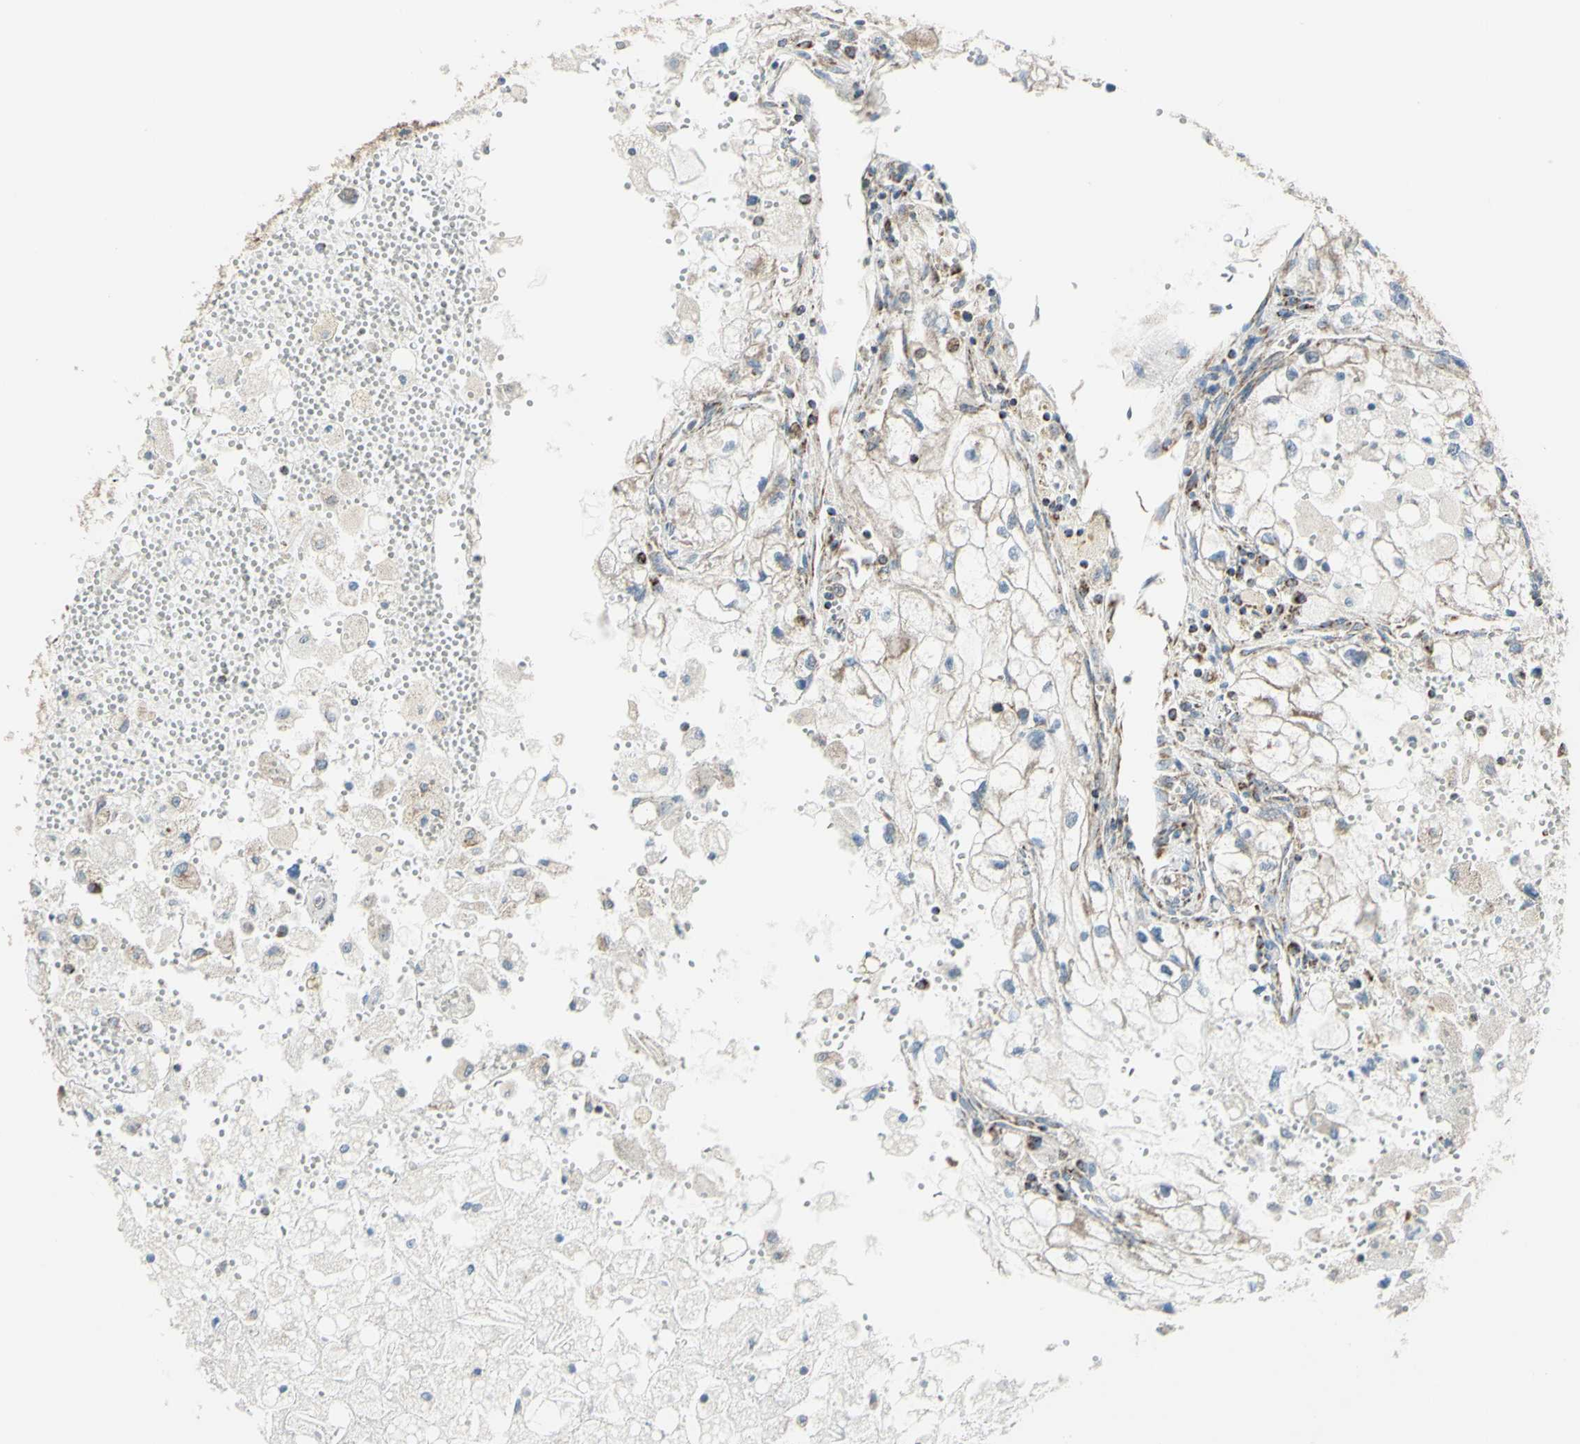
{"staining": {"intensity": "negative", "quantity": "none", "location": "none"}, "tissue": "renal cancer", "cell_type": "Tumor cells", "image_type": "cancer", "snomed": [{"axis": "morphology", "description": "Adenocarcinoma, NOS"}, {"axis": "topography", "description": "Kidney"}], "caption": "High power microscopy photomicrograph of an immunohistochemistry (IHC) micrograph of renal cancer, revealing no significant positivity in tumor cells.", "gene": "FAM171B", "patient": {"sex": "female", "age": 70}}